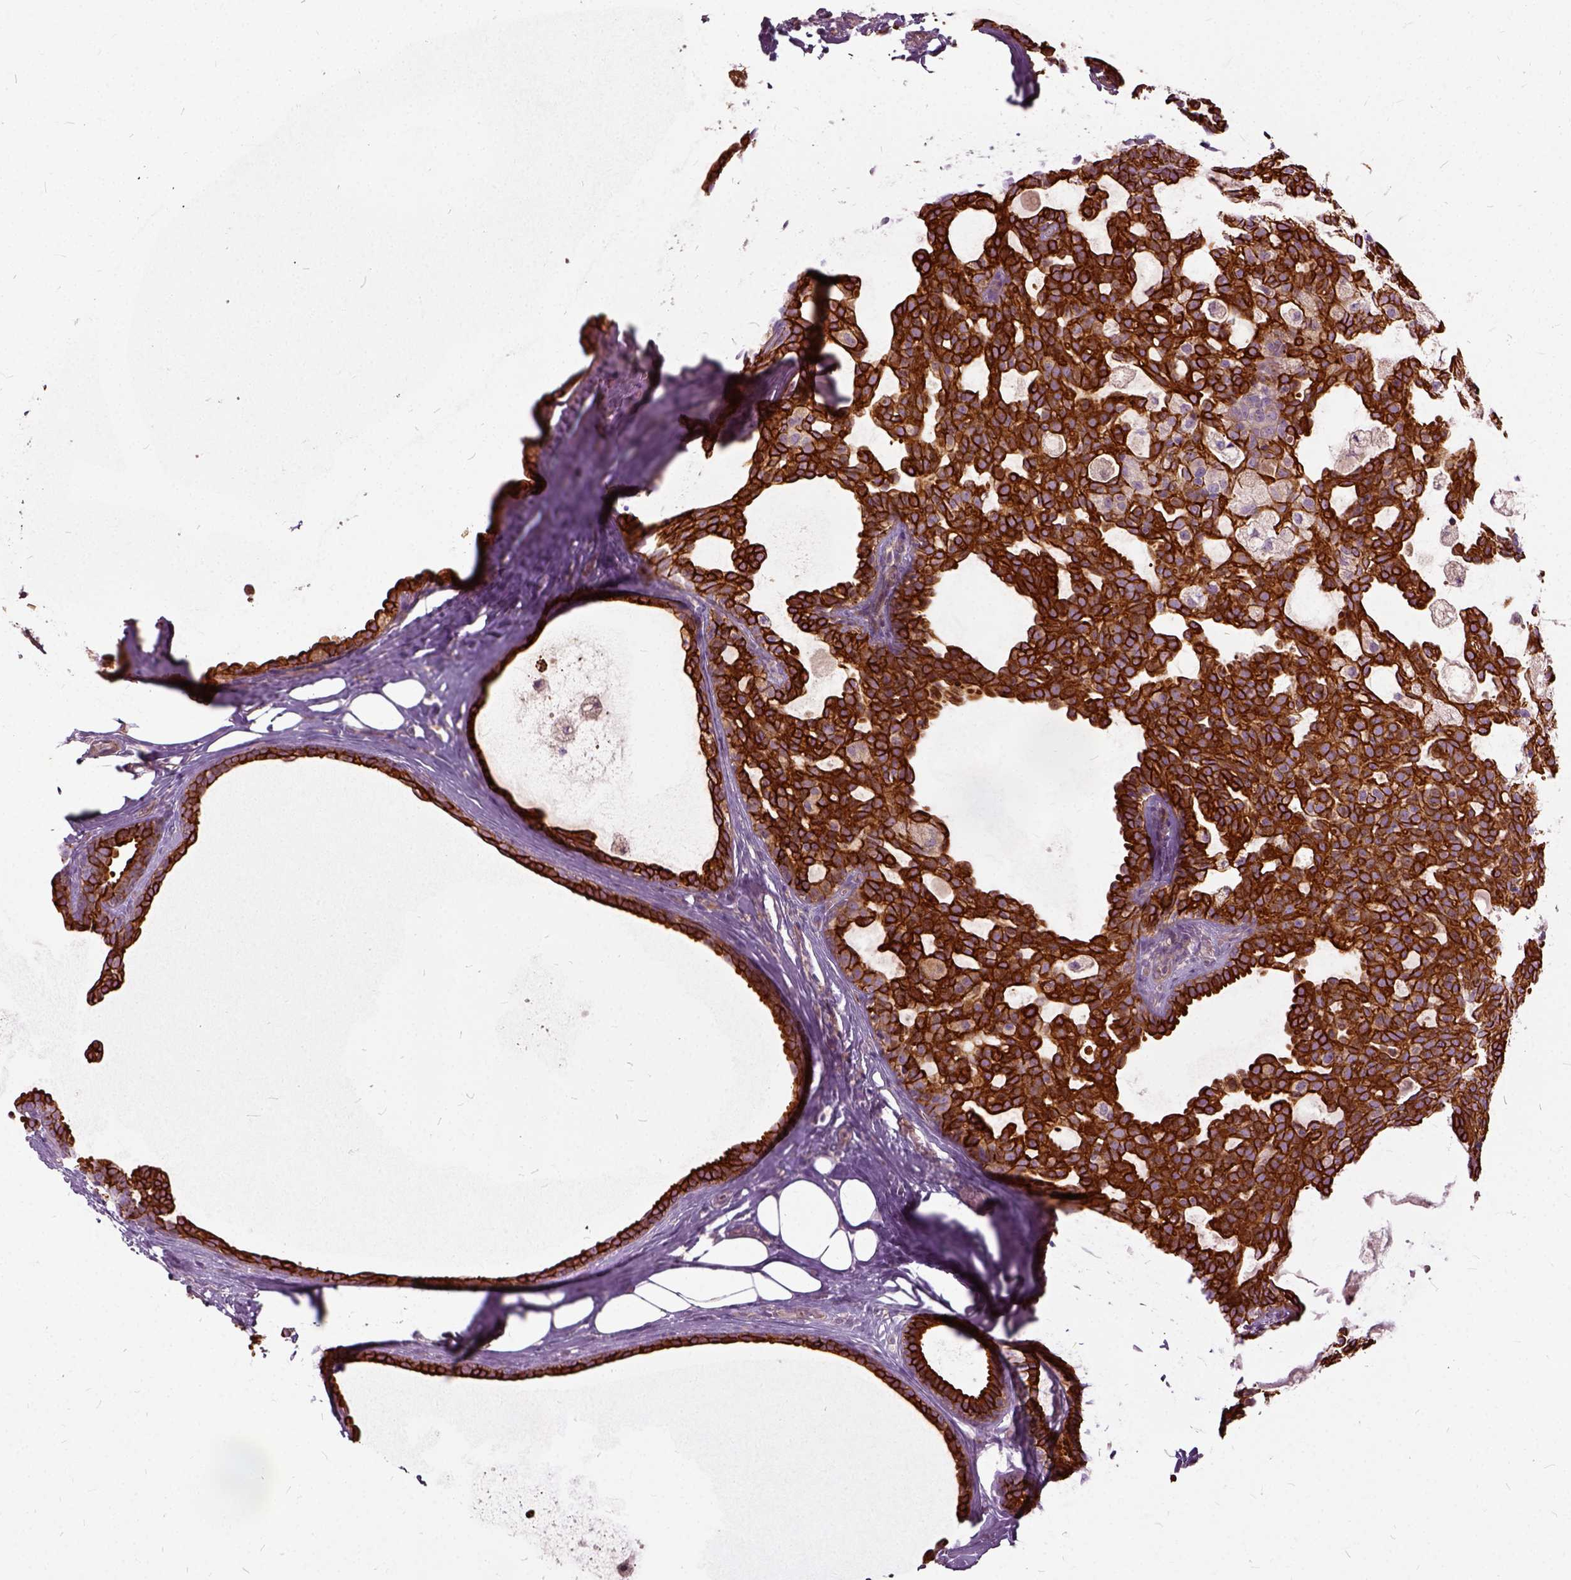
{"staining": {"intensity": "strong", "quantity": ">75%", "location": "cytoplasmic/membranous"}, "tissue": "breast cancer", "cell_type": "Tumor cells", "image_type": "cancer", "snomed": [{"axis": "morphology", "description": "Duct carcinoma"}, {"axis": "topography", "description": "Breast"}], "caption": "The immunohistochemical stain labels strong cytoplasmic/membranous staining in tumor cells of intraductal carcinoma (breast) tissue.", "gene": "ILRUN", "patient": {"sex": "female", "age": 59}}